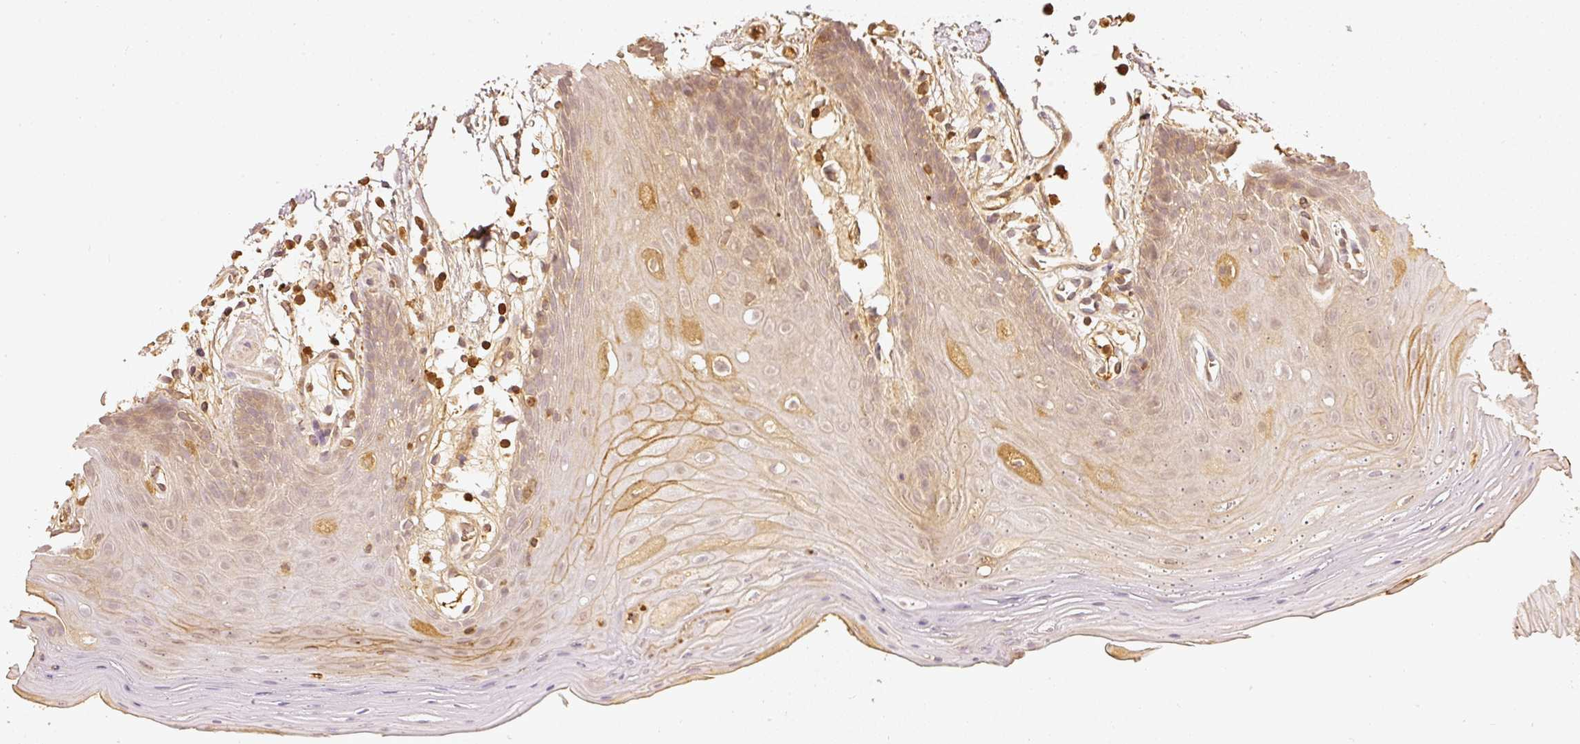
{"staining": {"intensity": "moderate", "quantity": "<25%", "location": "cytoplasmic/membranous"}, "tissue": "oral mucosa", "cell_type": "Squamous epithelial cells", "image_type": "normal", "snomed": [{"axis": "morphology", "description": "Normal tissue, NOS"}, {"axis": "topography", "description": "Oral tissue"}, {"axis": "topography", "description": "Tounge, NOS"}], "caption": "This photomicrograph displays unremarkable oral mucosa stained with IHC to label a protein in brown. The cytoplasmic/membranous of squamous epithelial cells show moderate positivity for the protein. Nuclei are counter-stained blue.", "gene": "PFN1", "patient": {"sex": "female", "age": 59}}